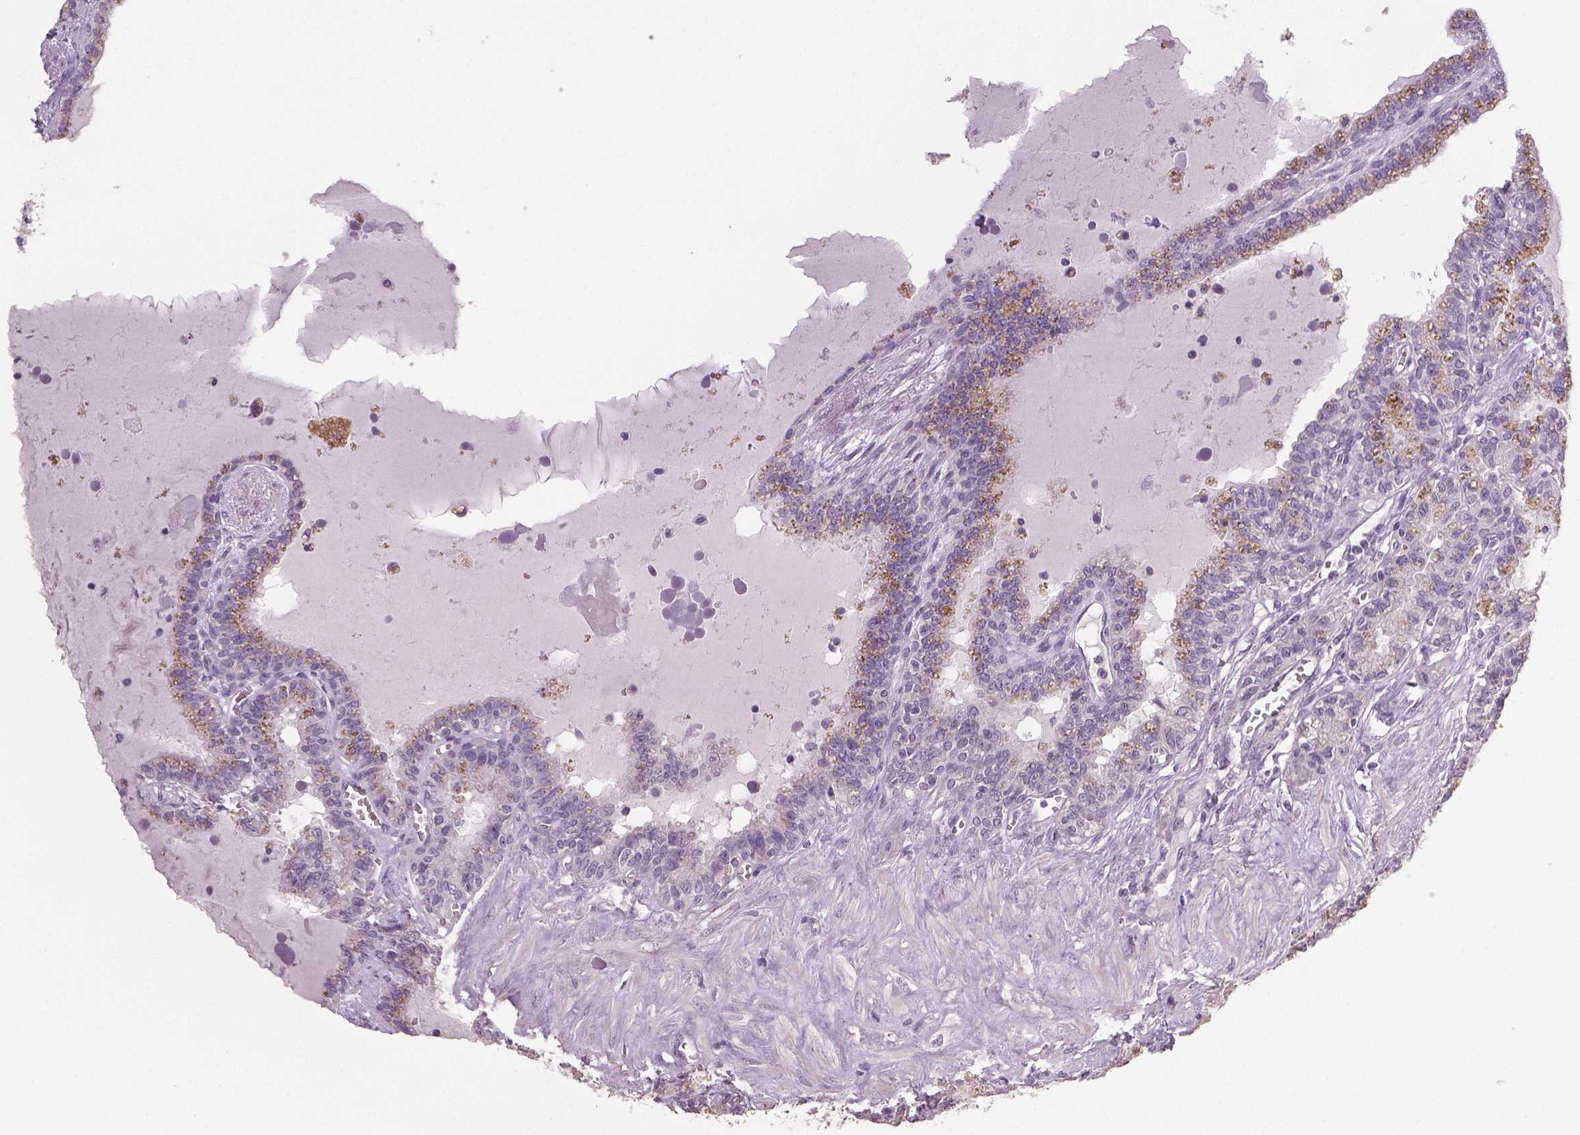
{"staining": {"intensity": "negative", "quantity": "none", "location": "none"}, "tissue": "seminal vesicle", "cell_type": "Glandular cells", "image_type": "normal", "snomed": [{"axis": "morphology", "description": "Normal tissue, NOS"}, {"axis": "morphology", "description": "Urothelial carcinoma, NOS"}, {"axis": "topography", "description": "Urinary bladder"}, {"axis": "topography", "description": "Seminal veicle"}], "caption": "A micrograph of seminal vesicle stained for a protein shows no brown staining in glandular cells.", "gene": "NECAB1", "patient": {"sex": "male", "age": 76}}